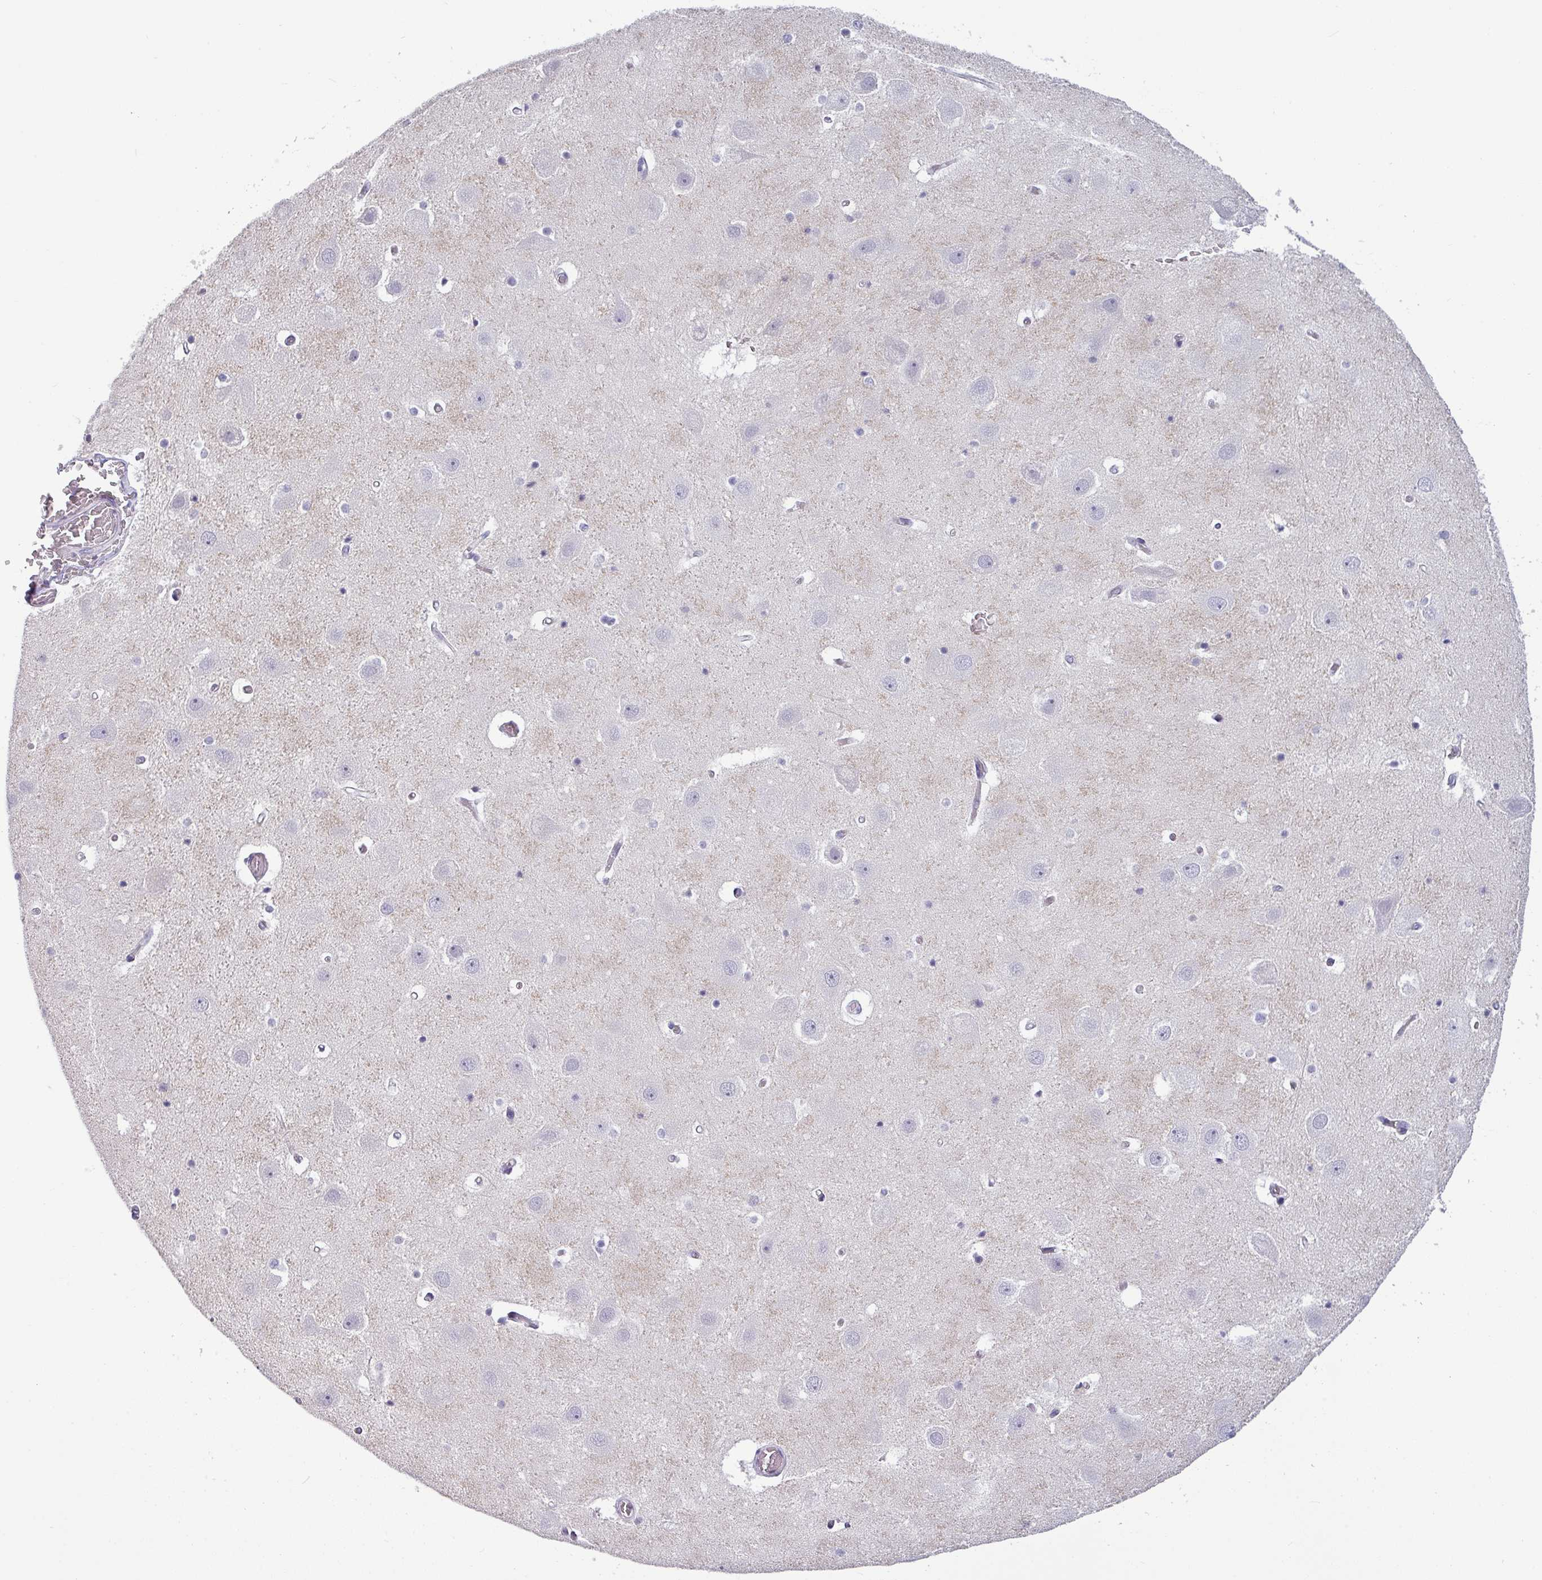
{"staining": {"intensity": "negative", "quantity": "none", "location": "none"}, "tissue": "hippocampus", "cell_type": "Glial cells", "image_type": "normal", "snomed": [{"axis": "morphology", "description": "Normal tissue, NOS"}, {"axis": "topography", "description": "Hippocampus"}], "caption": "A high-resolution histopathology image shows immunohistochemistry (IHC) staining of unremarkable hippocampus, which shows no significant staining in glial cells. (DAB IHC, high magnification).", "gene": "SLC26A9", "patient": {"sex": "female", "age": 52}}